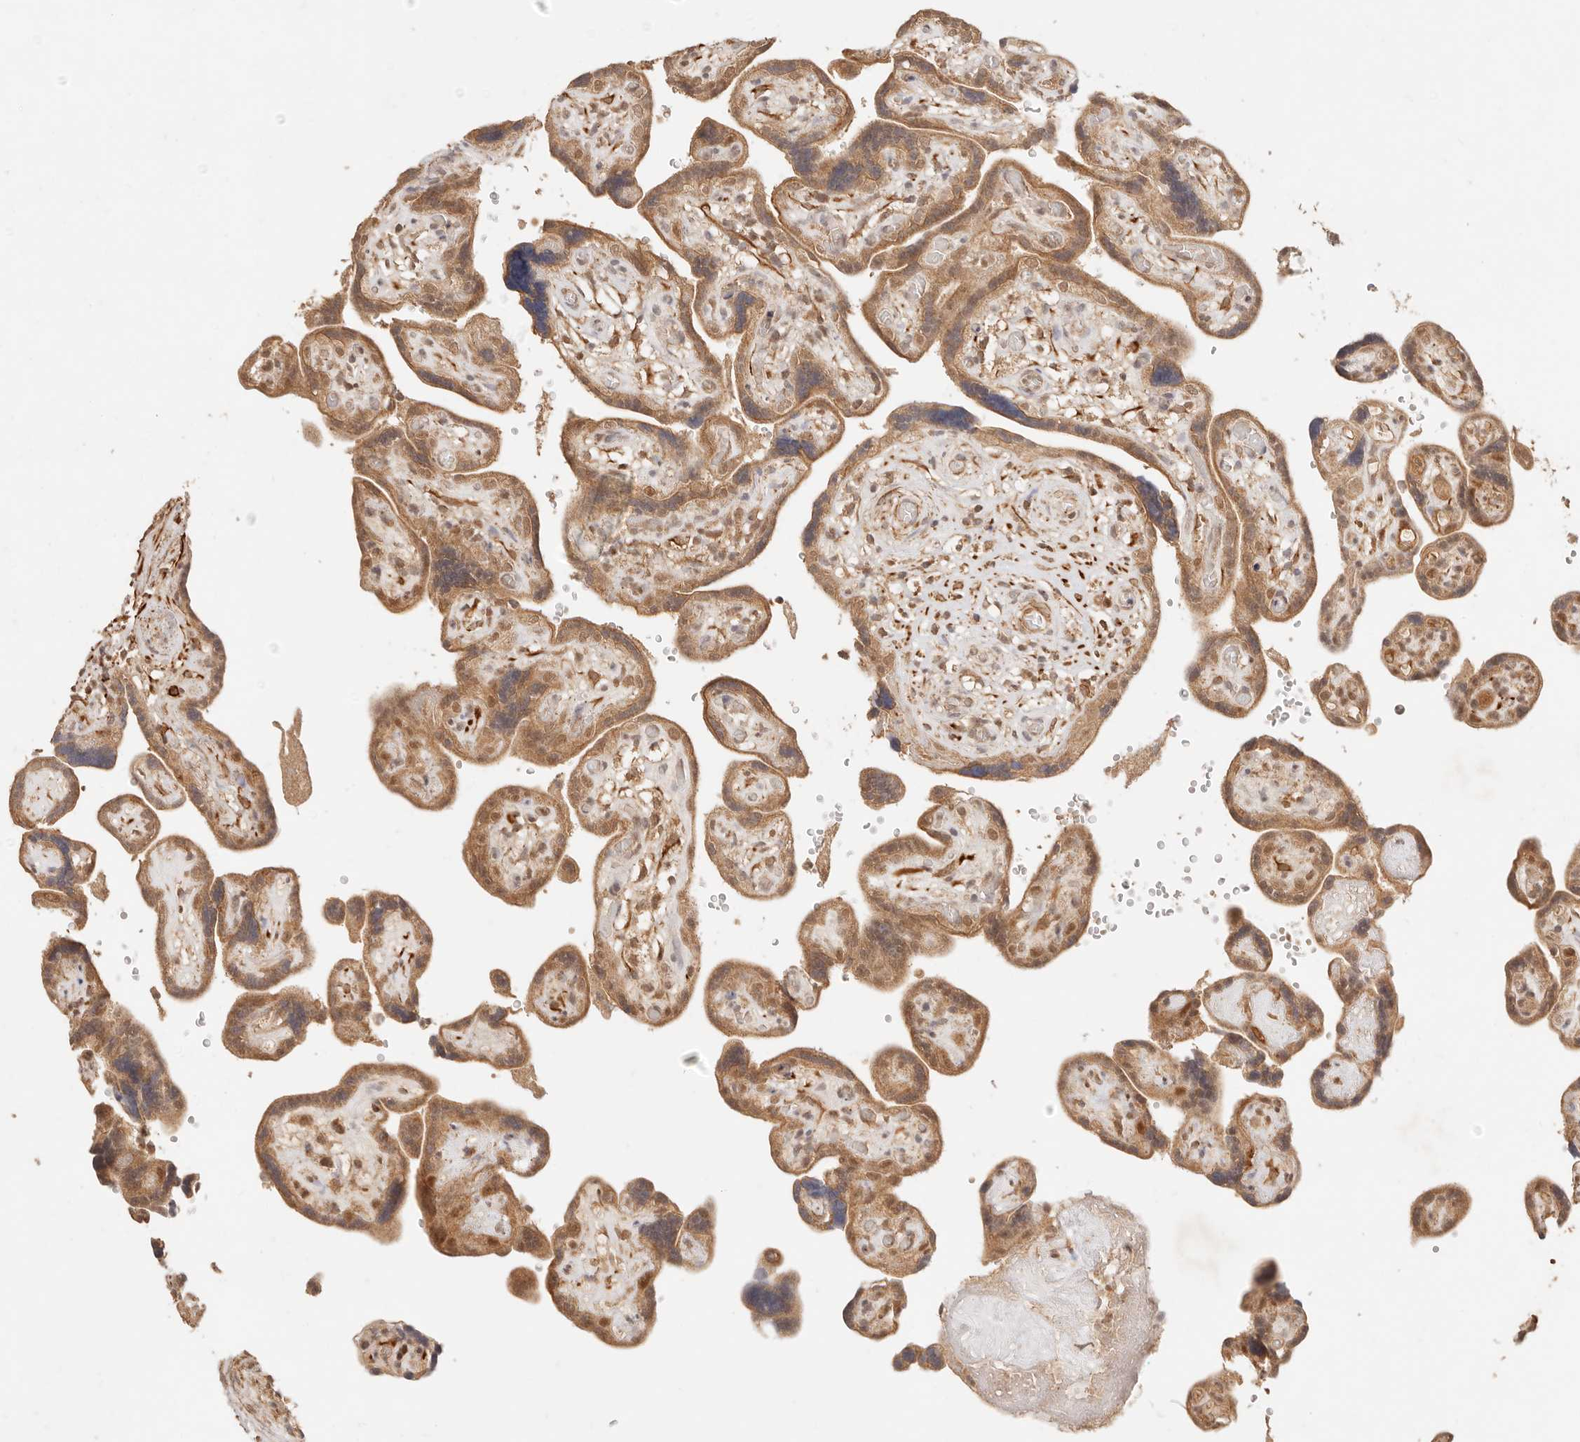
{"staining": {"intensity": "moderate", "quantity": ">75%", "location": "cytoplasmic/membranous,nuclear"}, "tissue": "placenta", "cell_type": "Decidual cells", "image_type": "normal", "snomed": [{"axis": "morphology", "description": "Normal tissue, NOS"}, {"axis": "topography", "description": "Placenta"}], "caption": "IHC of normal placenta displays medium levels of moderate cytoplasmic/membranous,nuclear staining in about >75% of decidual cells. The staining is performed using DAB brown chromogen to label protein expression. The nuclei are counter-stained blue using hematoxylin.", "gene": "TRIM11", "patient": {"sex": "female", "age": 30}}